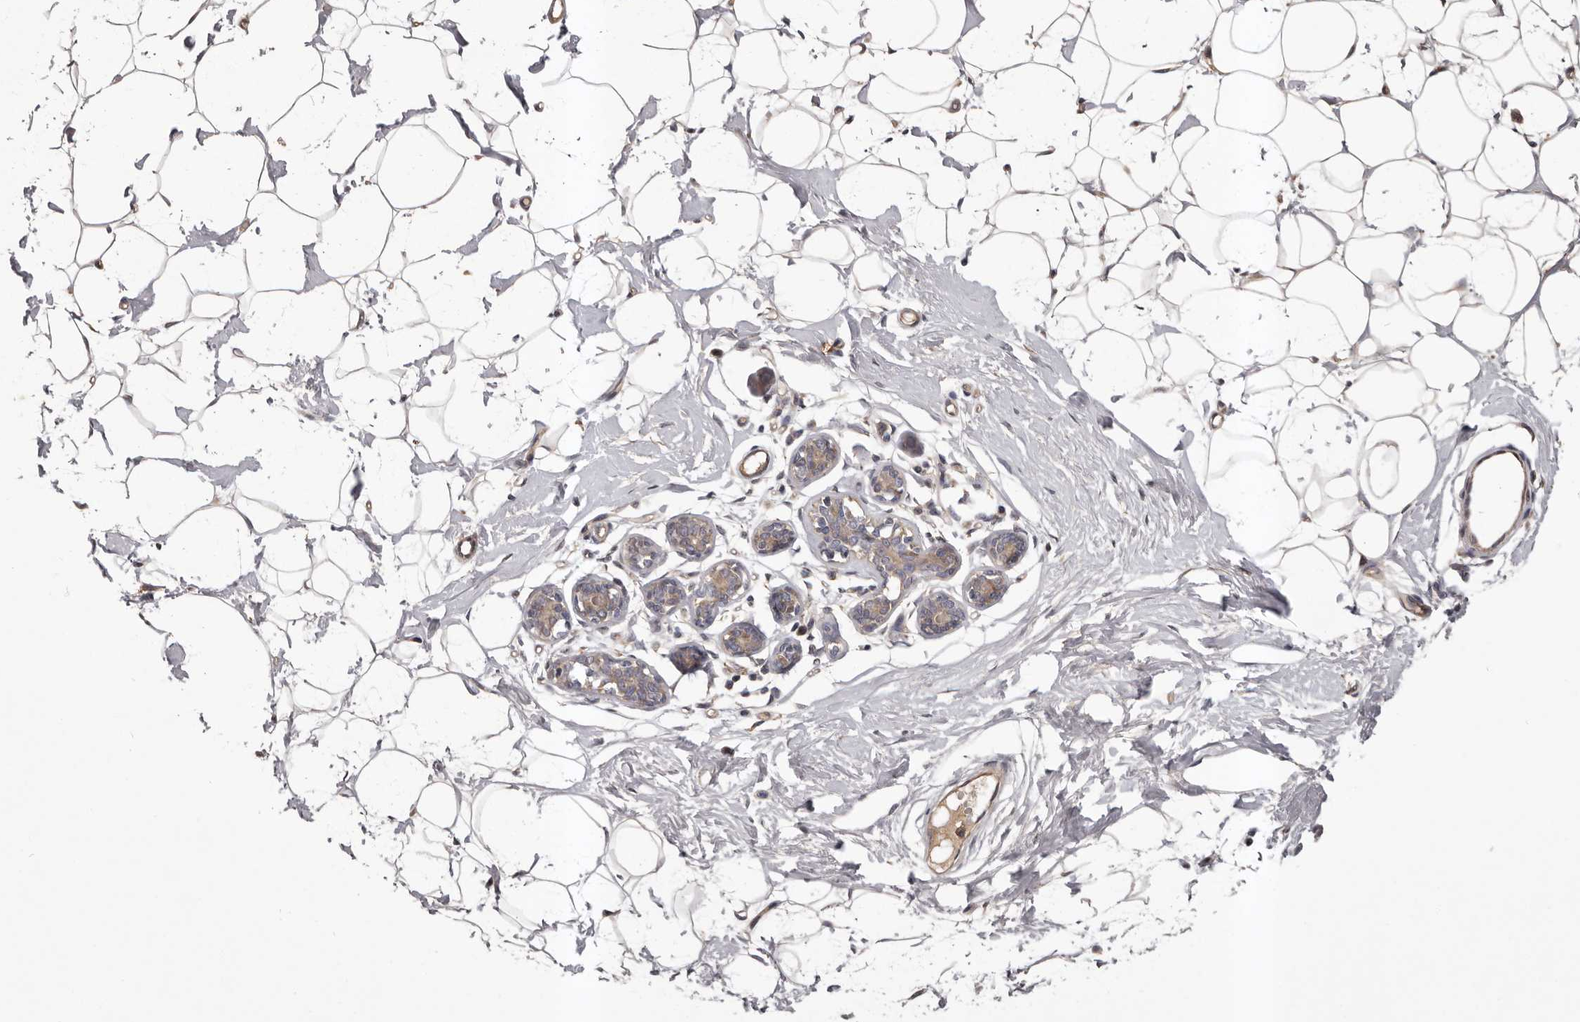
{"staining": {"intensity": "negative", "quantity": "none", "location": "none"}, "tissue": "adipose tissue", "cell_type": "Adipocytes", "image_type": "normal", "snomed": [{"axis": "morphology", "description": "Normal tissue, NOS"}, {"axis": "topography", "description": "Breast"}], "caption": "DAB immunohistochemical staining of benign human adipose tissue demonstrates no significant positivity in adipocytes. (DAB IHC, high magnification).", "gene": "PRKD1", "patient": {"sex": "female", "age": 23}}